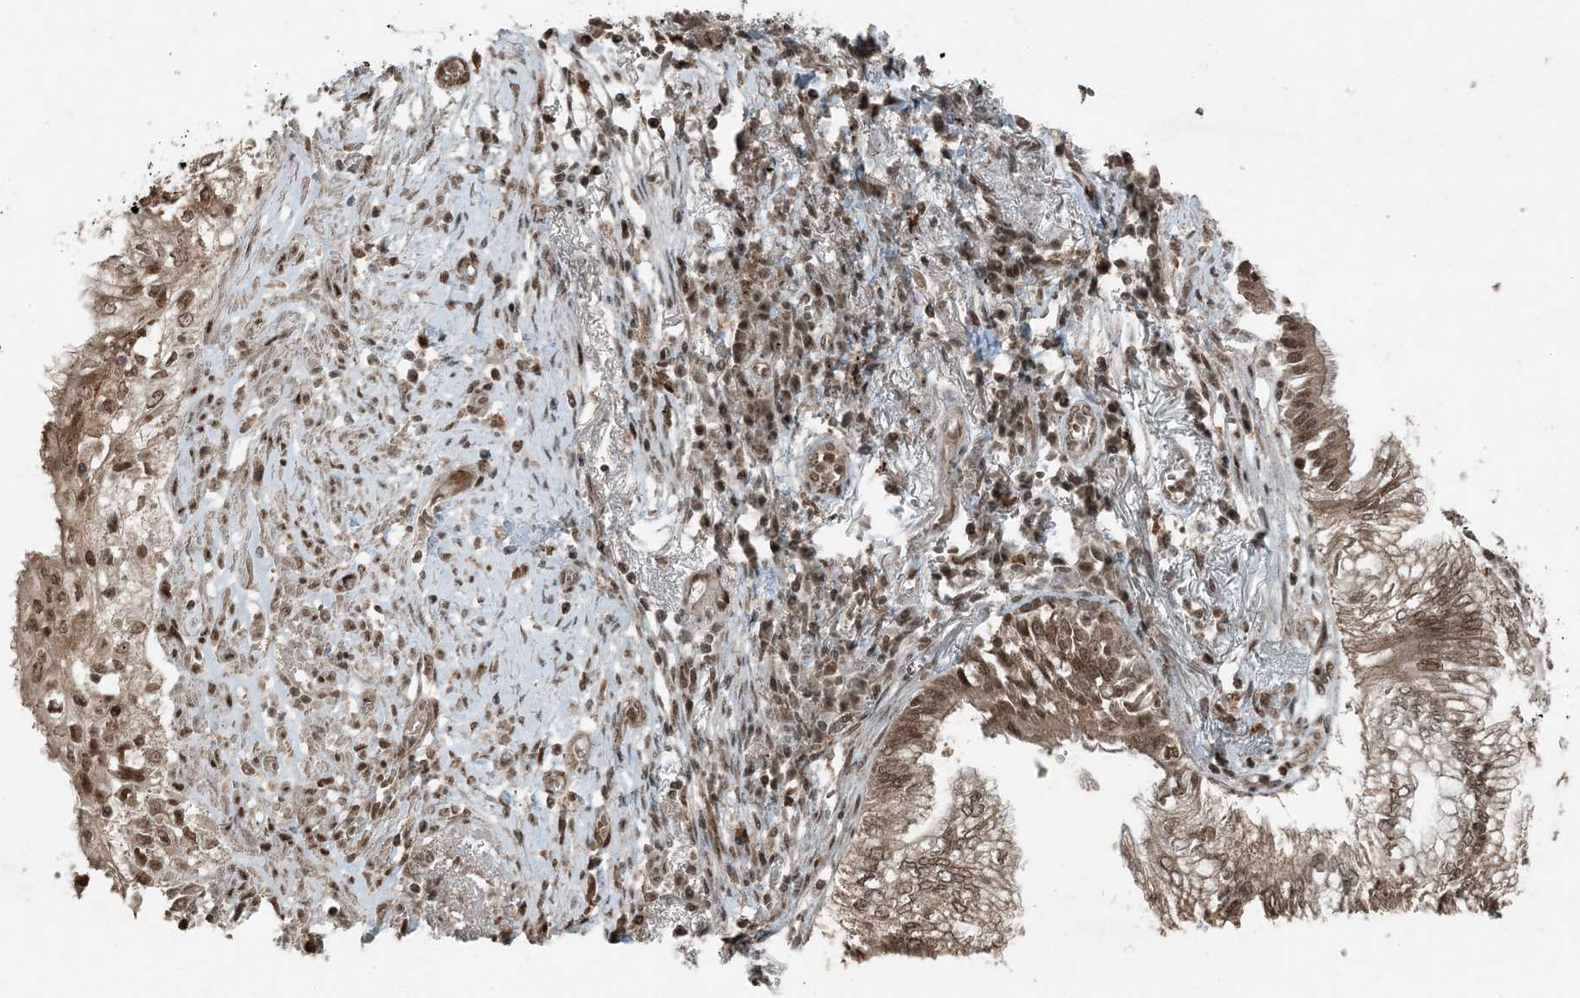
{"staining": {"intensity": "moderate", "quantity": ">75%", "location": "nuclear"}, "tissue": "lung cancer", "cell_type": "Tumor cells", "image_type": "cancer", "snomed": [{"axis": "morphology", "description": "Adenocarcinoma, NOS"}, {"axis": "topography", "description": "Lung"}], "caption": "Moderate nuclear expression for a protein is identified in about >75% of tumor cells of lung cancer (adenocarcinoma) using immunohistochemistry.", "gene": "TRAPPC12", "patient": {"sex": "female", "age": 70}}